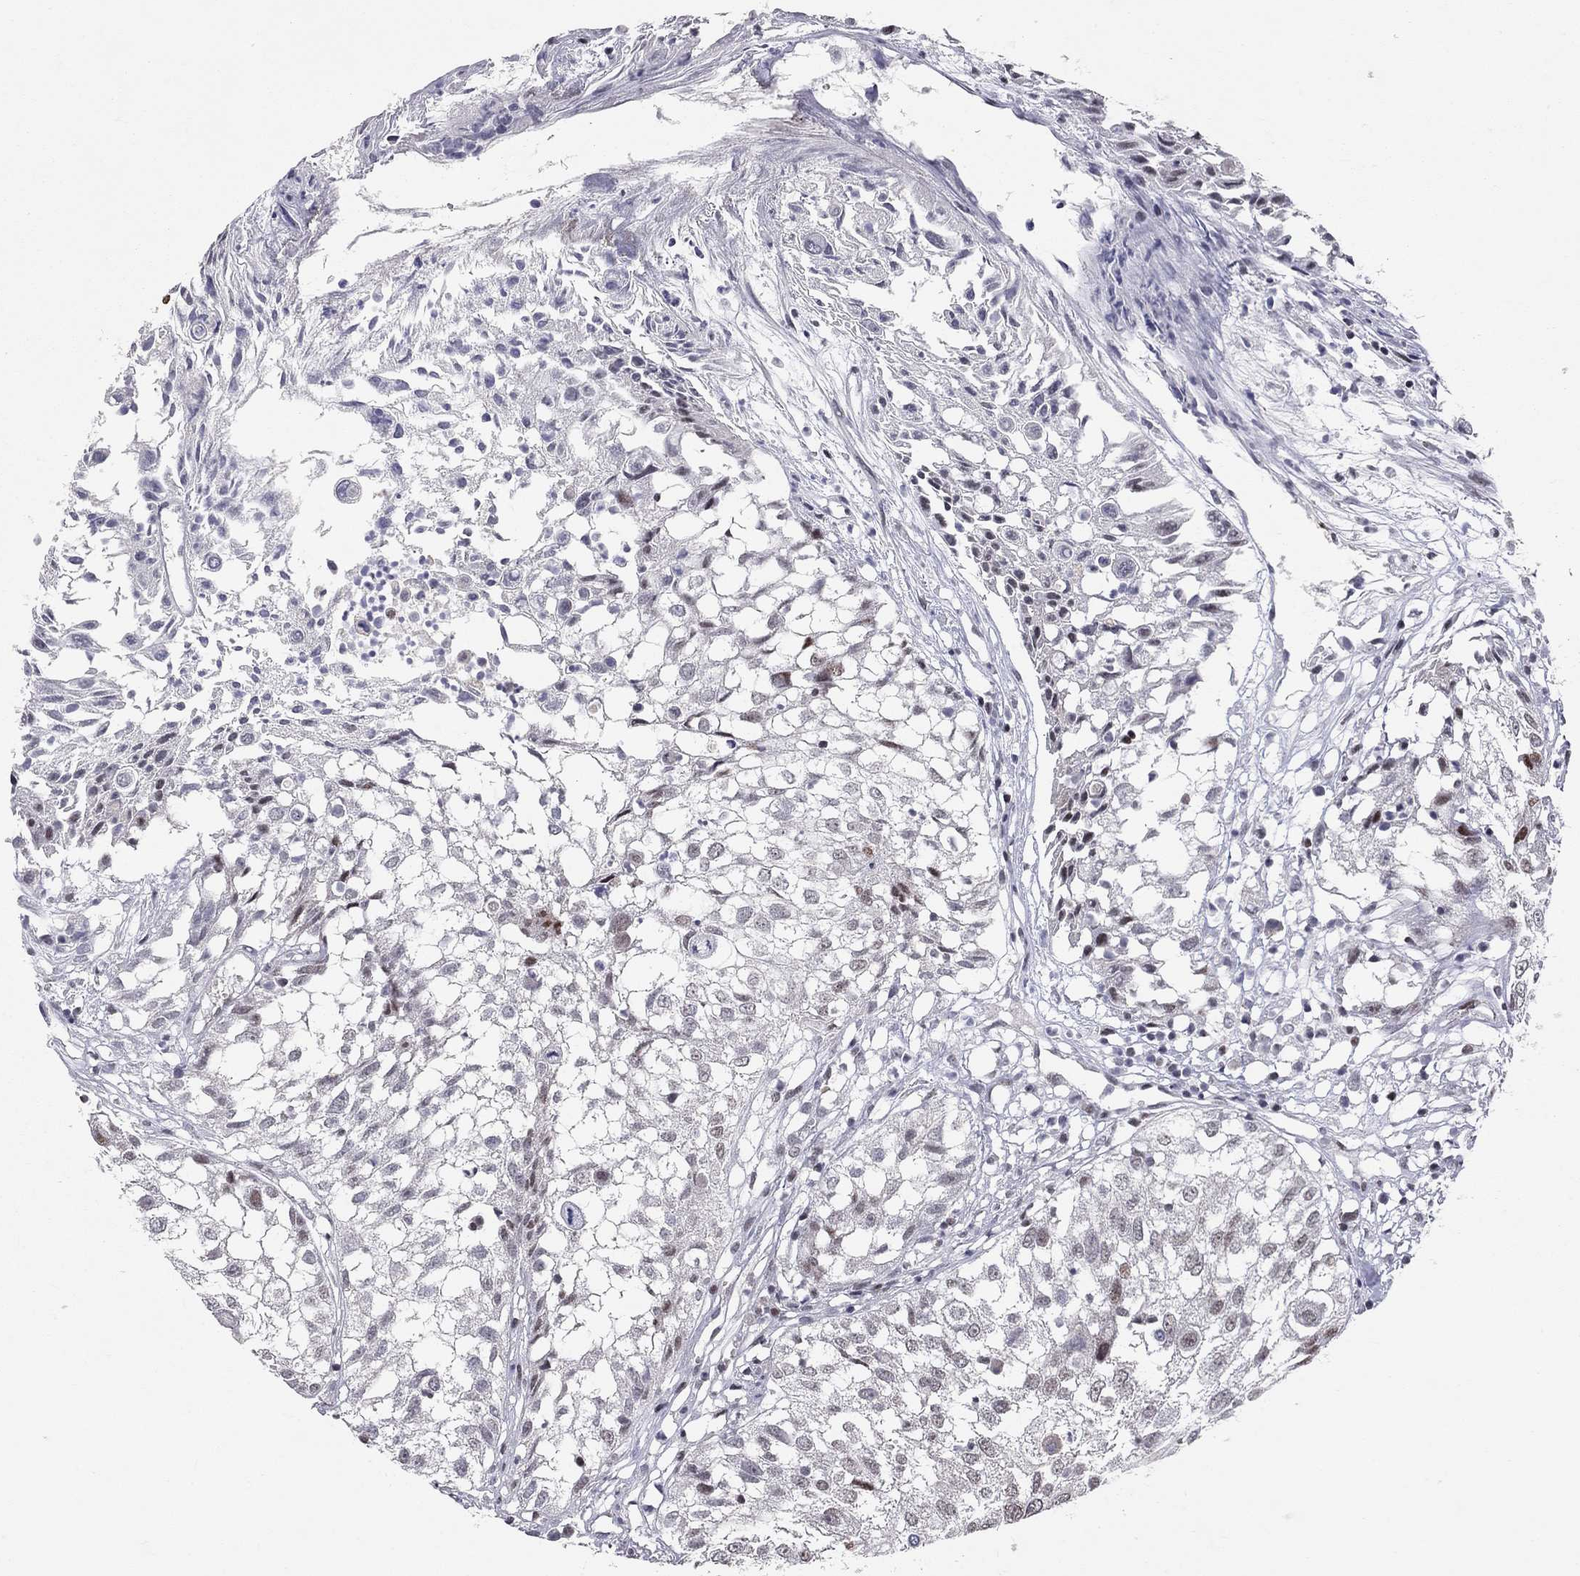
{"staining": {"intensity": "moderate", "quantity": "<25%", "location": "nuclear"}, "tissue": "urothelial cancer", "cell_type": "Tumor cells", "image_type": "cancer", "snomed": [{"axis": "morphology", "description": "Urothelial carcinoma, High grade"}, {"axis": "topography", "description": "Urinary bladder"}], "caption": "Immunohistochemical staining of human urothelial carcinoma (high-grade) shows low levels of moderate nuclear protein positivity in about <25% of tumor cells.", "gene": "HDAC3", "patient": {"sex": "female", "age": 79}}